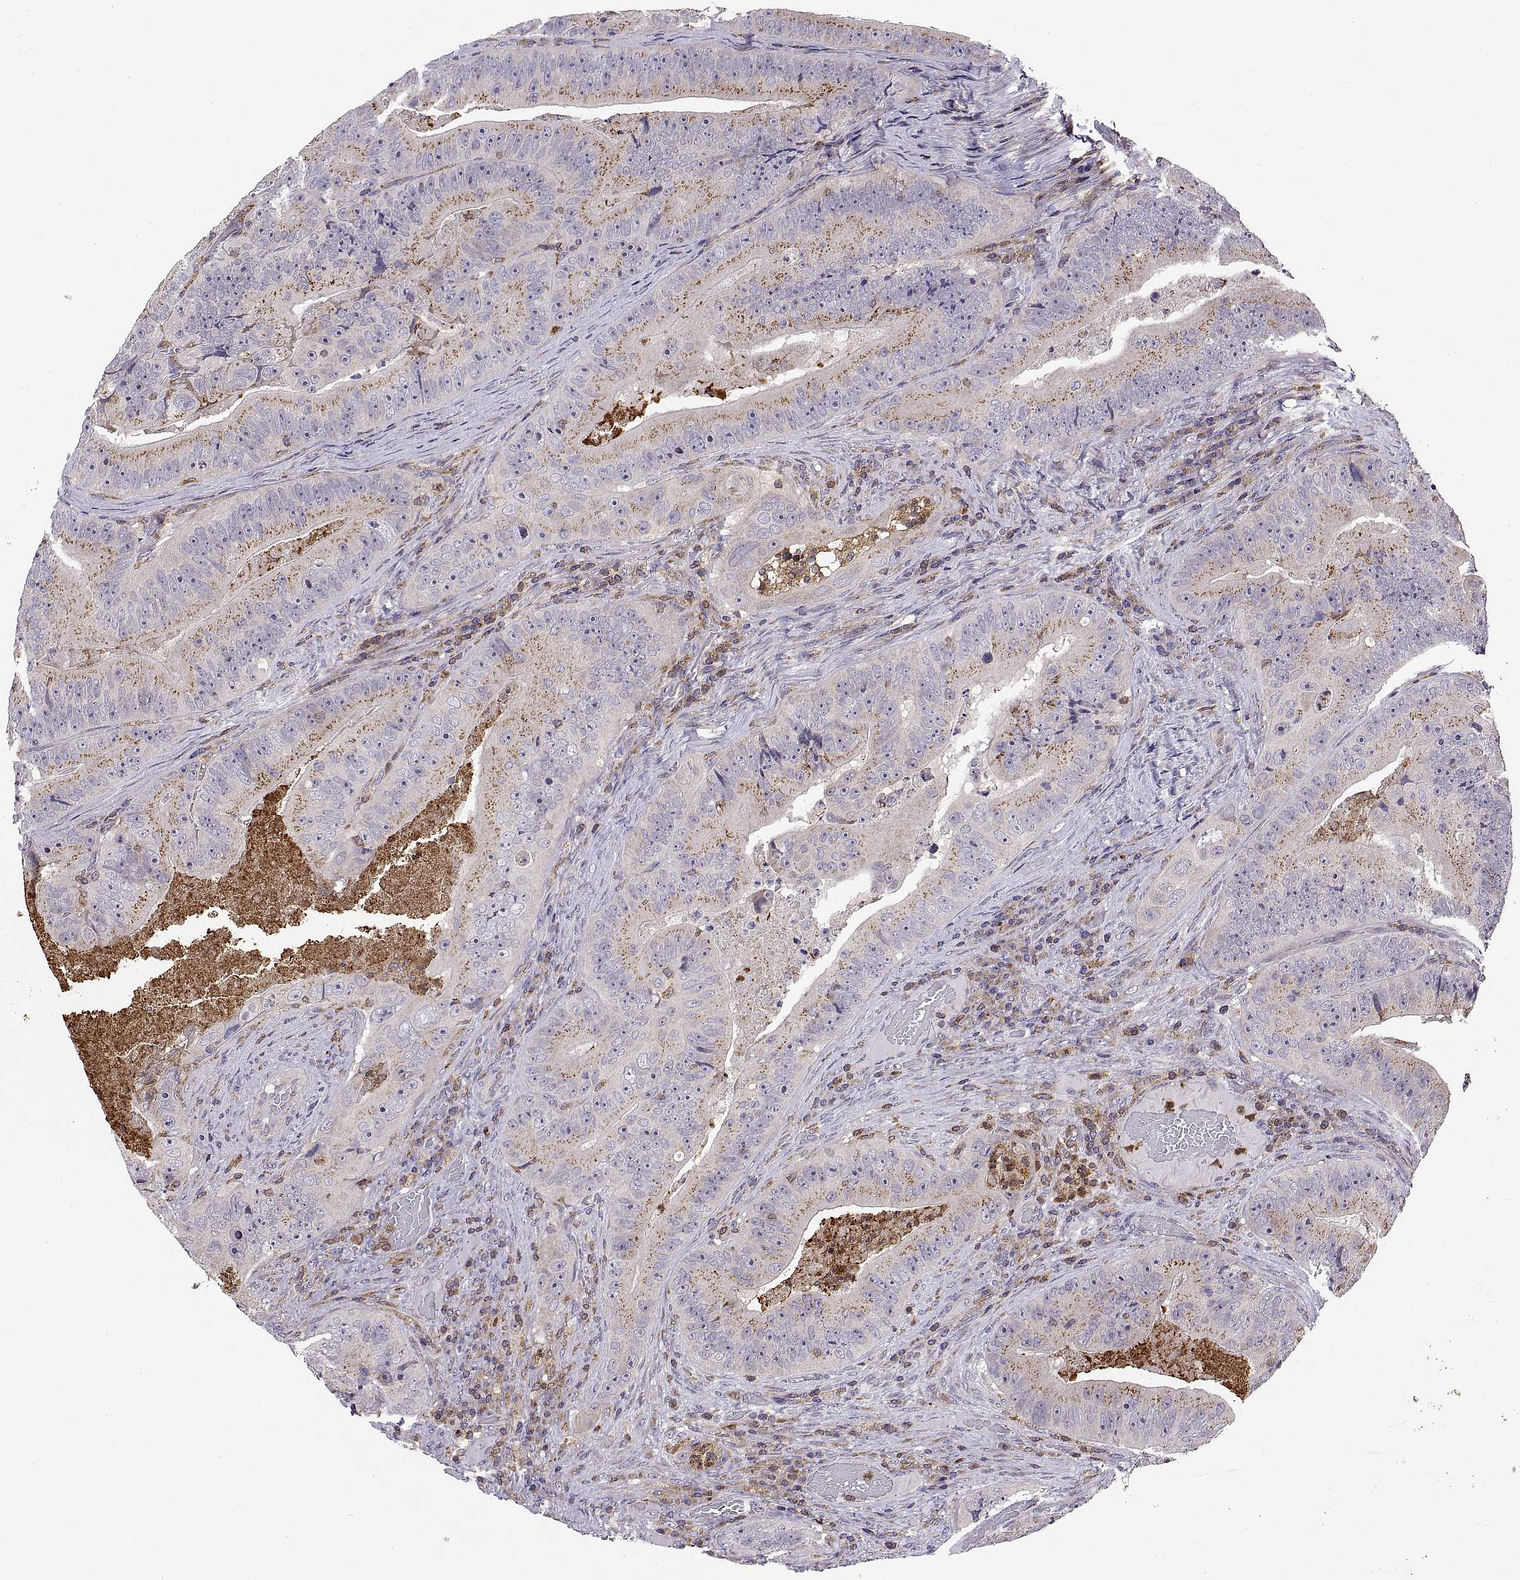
{"staining": {"intensity": "moderate", "quantity": ">75%", "location": "cytoplasmic/membranous"}, "tissue": "colorectal cancer", "cell_type": "Tumor cells", "image_type": "cancer", "snomed": [{"axis": "morphology", "description": "Adenocarcinoma, NOS"}, {"axis": "topography", "description": "Colon"}], "caption": "Protein expression by immunohistochemistry (IHC) reveals moderate cytoplasmic/membranous positivity in approximately >75% of tumor cells in adenocarcinoma (colorectal).", "gene": "ACAP1", "patient": {"sex": "female", "age": 86}}